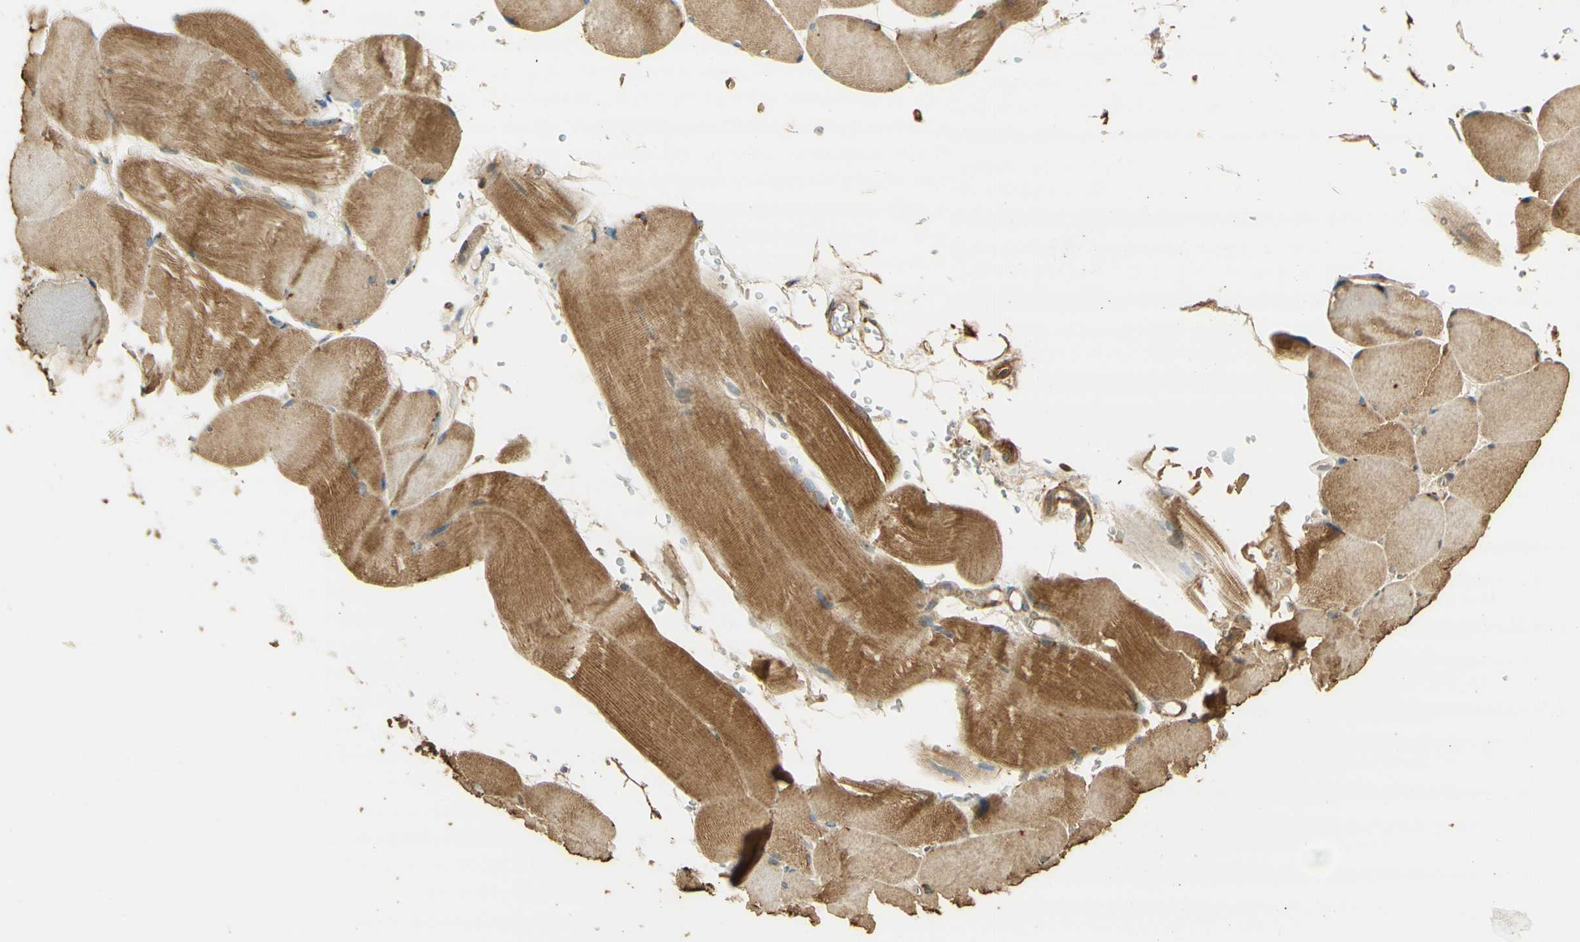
{"staining": {"intensity": "weak", "quantity": ">75%", "location": "cytoplasmic/membranous"}, "tissue": "skeletal muscle", "cell_type": "Myocytes", "image_type": "normal", "snomed": [{"axis": "morphology", "description": "Normal tissue, NOS"}, {"axis": "topography", "description": "Skin"}, {"axis": "topography", "description": "Skeletal muscle"}], "caption": "Weak cytoplasmic/membranous staining is seen in about >75% of myocytes in benign skeletal muscle.", "gene": "AGER", "patient": {"sex": "male", "age": 83}}